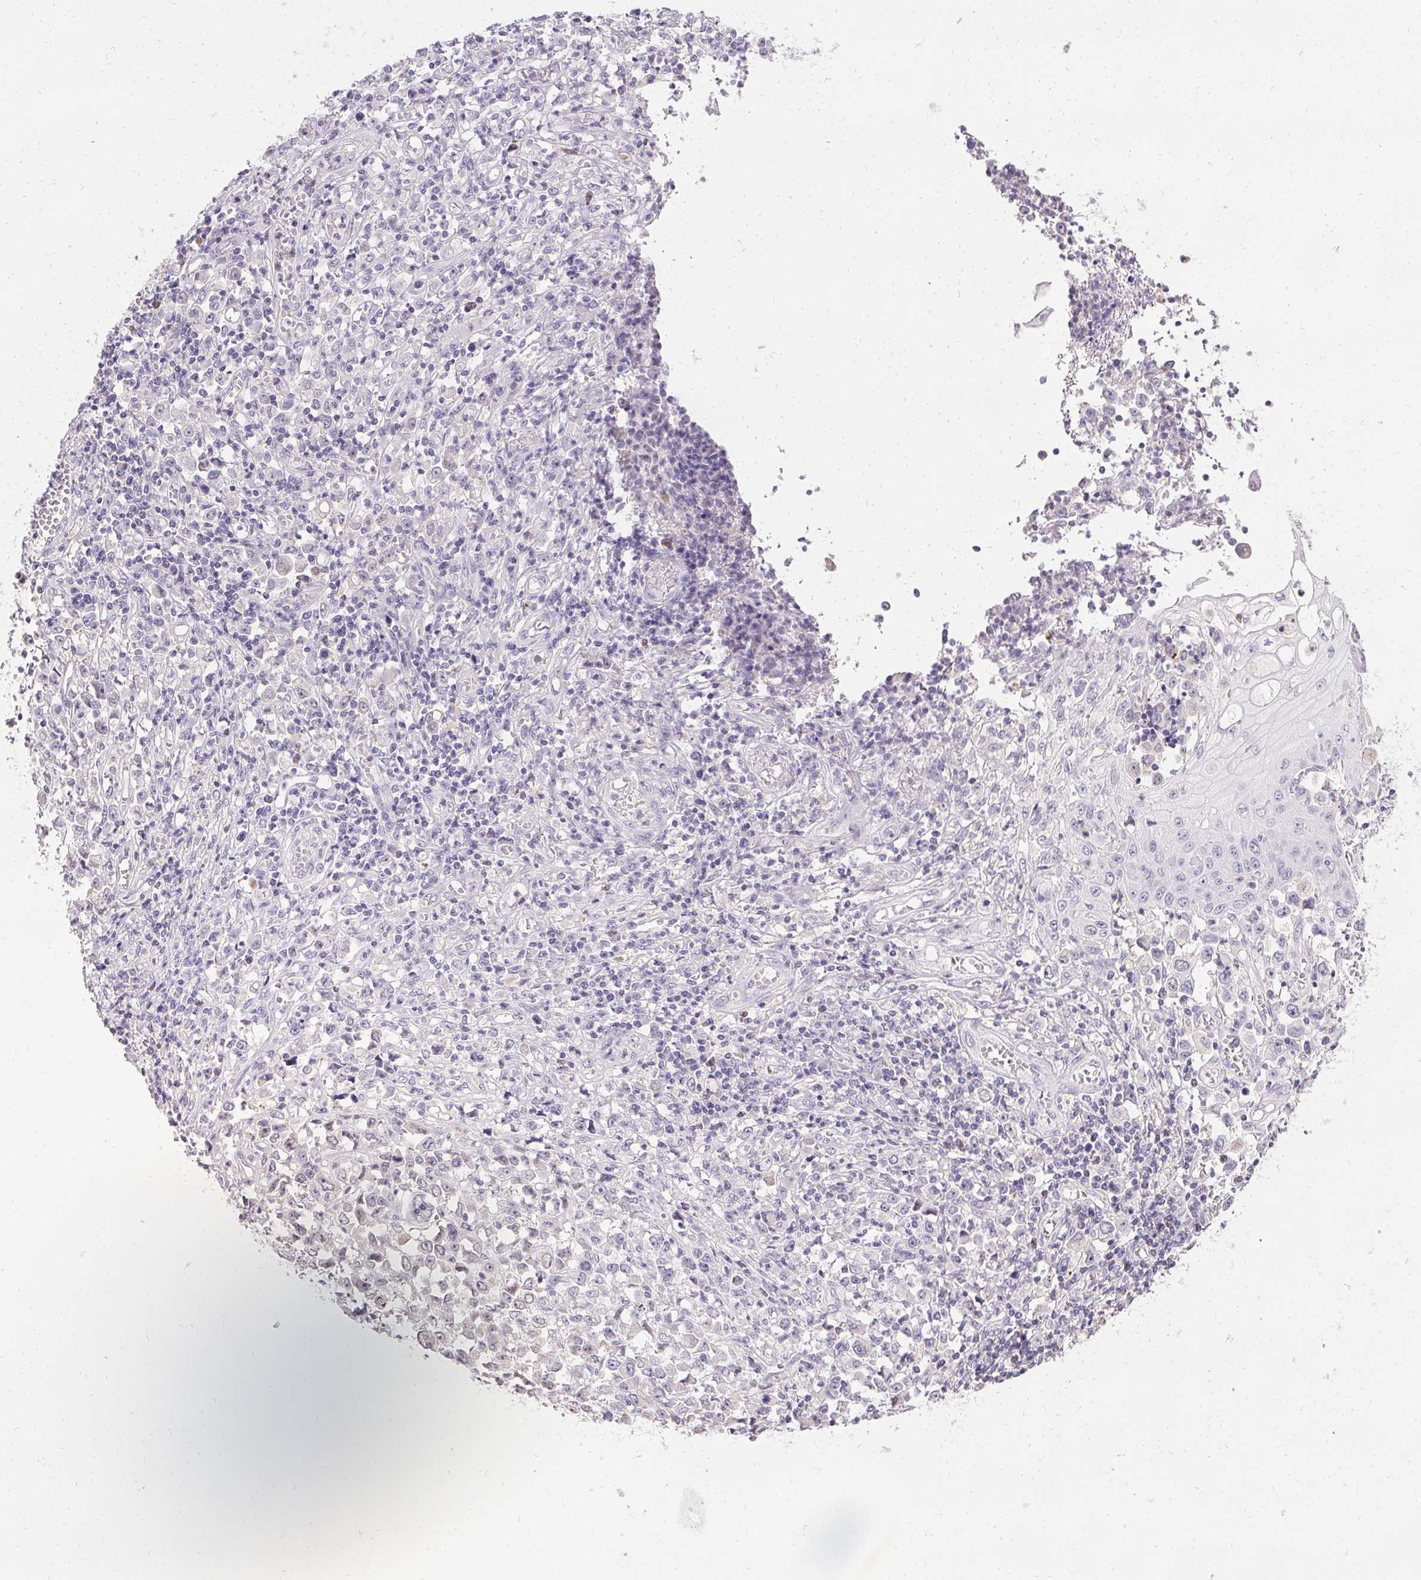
{"staining": {"intensity": "negative", "quantity": "none", "location": "none"}, "tissue": "stomach cancer", "cell_type": "Tumor cells", "image_type": "cancer", "snomed": [{"axis": "morphology", "description": "Adenocarcinoma, NOS"}, {"axis": "topography", "description": "Stomach, upper"}], "caption": "Tumor cells show no significant protein expression in stomach cancer (adenocarcinoma).", "gene": "PMEL", "patient": {"sex": "male", "age": 70}}